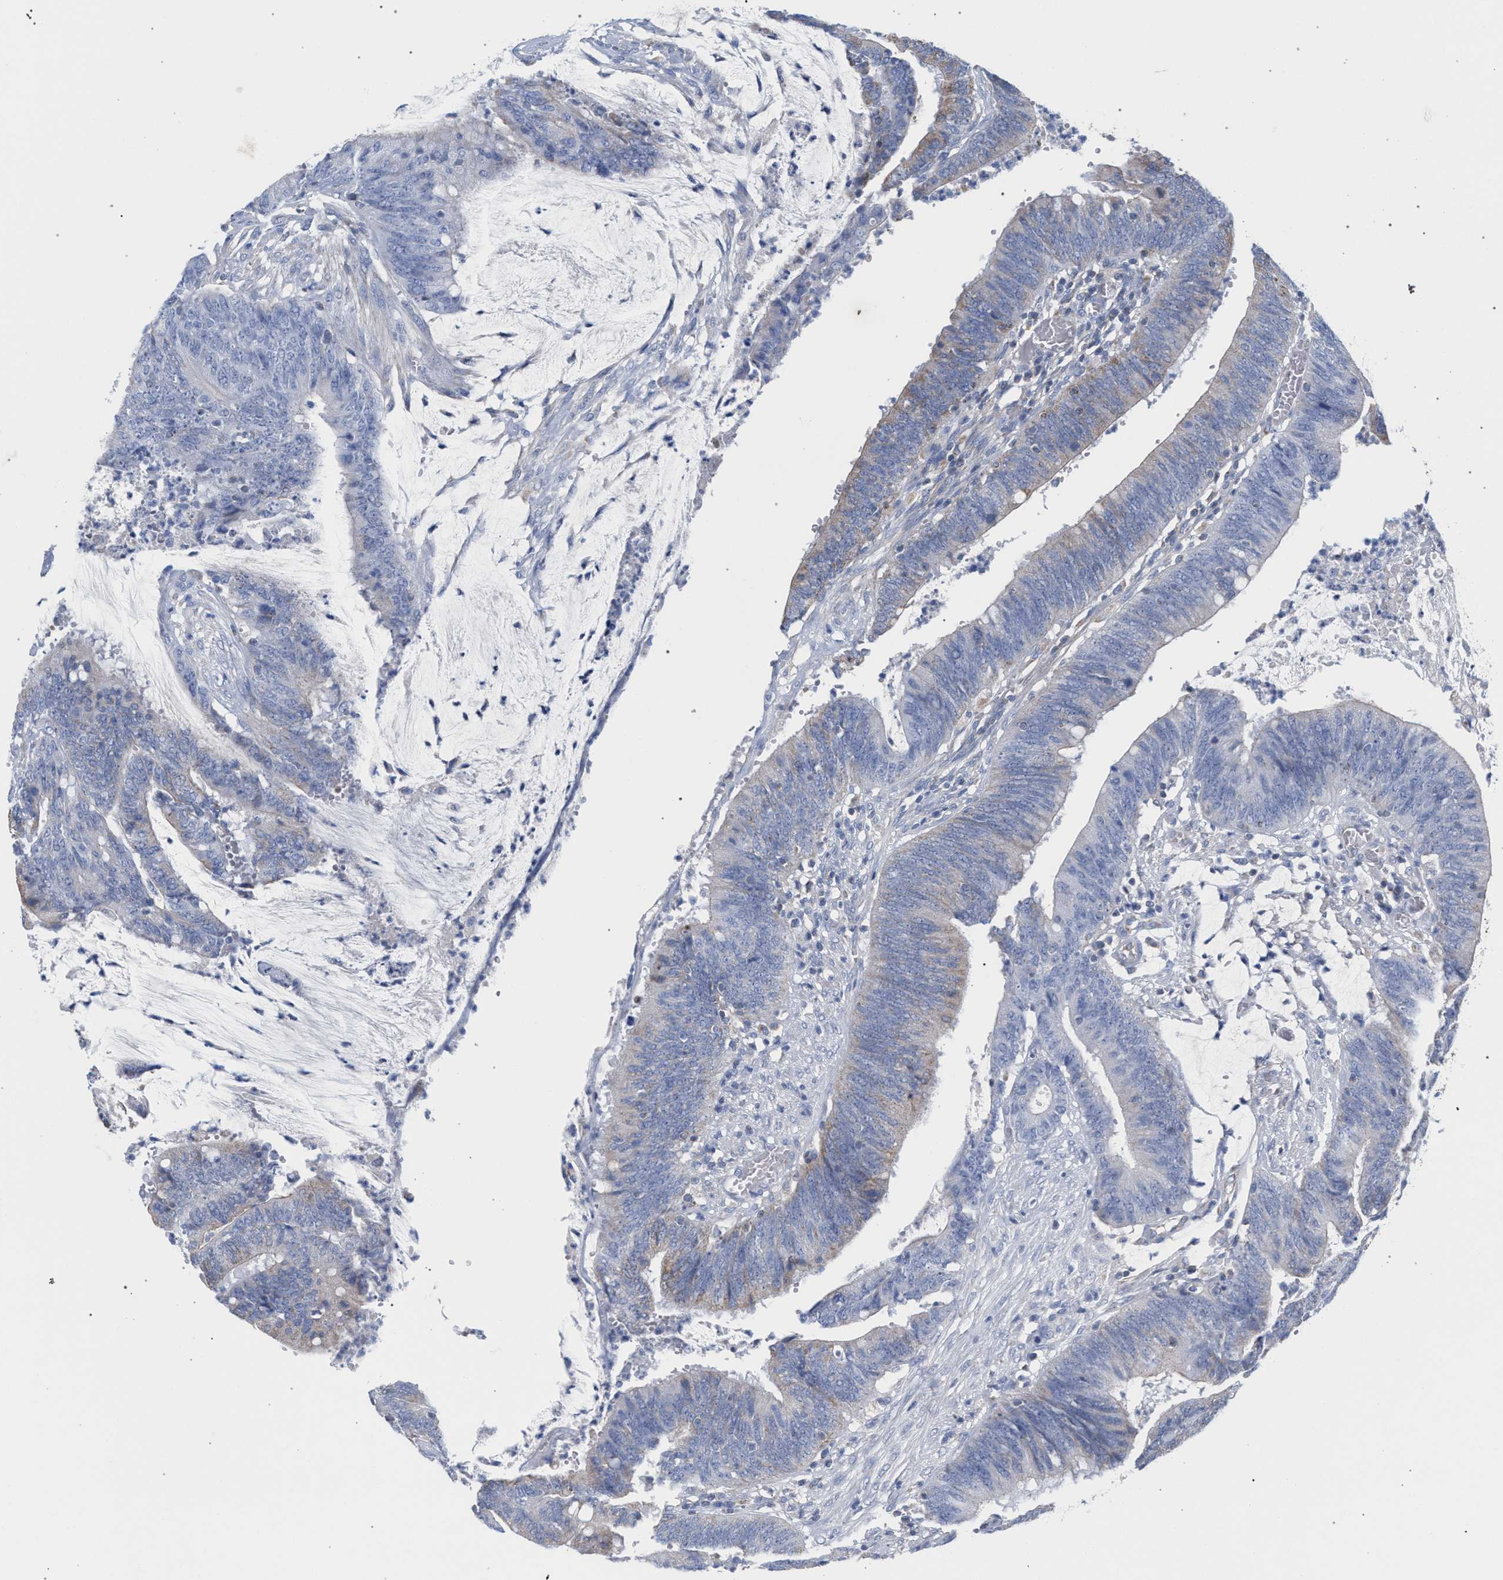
{"staining": {"intensity": "weak", "quantity": "25%-75%", "location": "cytoplasmic/membranous"}, "tissue": "colorectal cancer", "cell_type": "Tumor cells", "image_type": "cancer", "snomed": [{"axis": "morphology", "description": "Adenocarcinoma, NOS"}, {"axis": "topography", "description": "Rectum"}], "caption": "Protein expression by immunohistochemistry (IHC) demonstrates weak cytoplasmic/membranous positivity in approximately 25%-75% of tumor cells in colorectal cancer (adenocarcinoma).", "gene": "ECI2", "patient": {"sex": "female", "age": 66}}